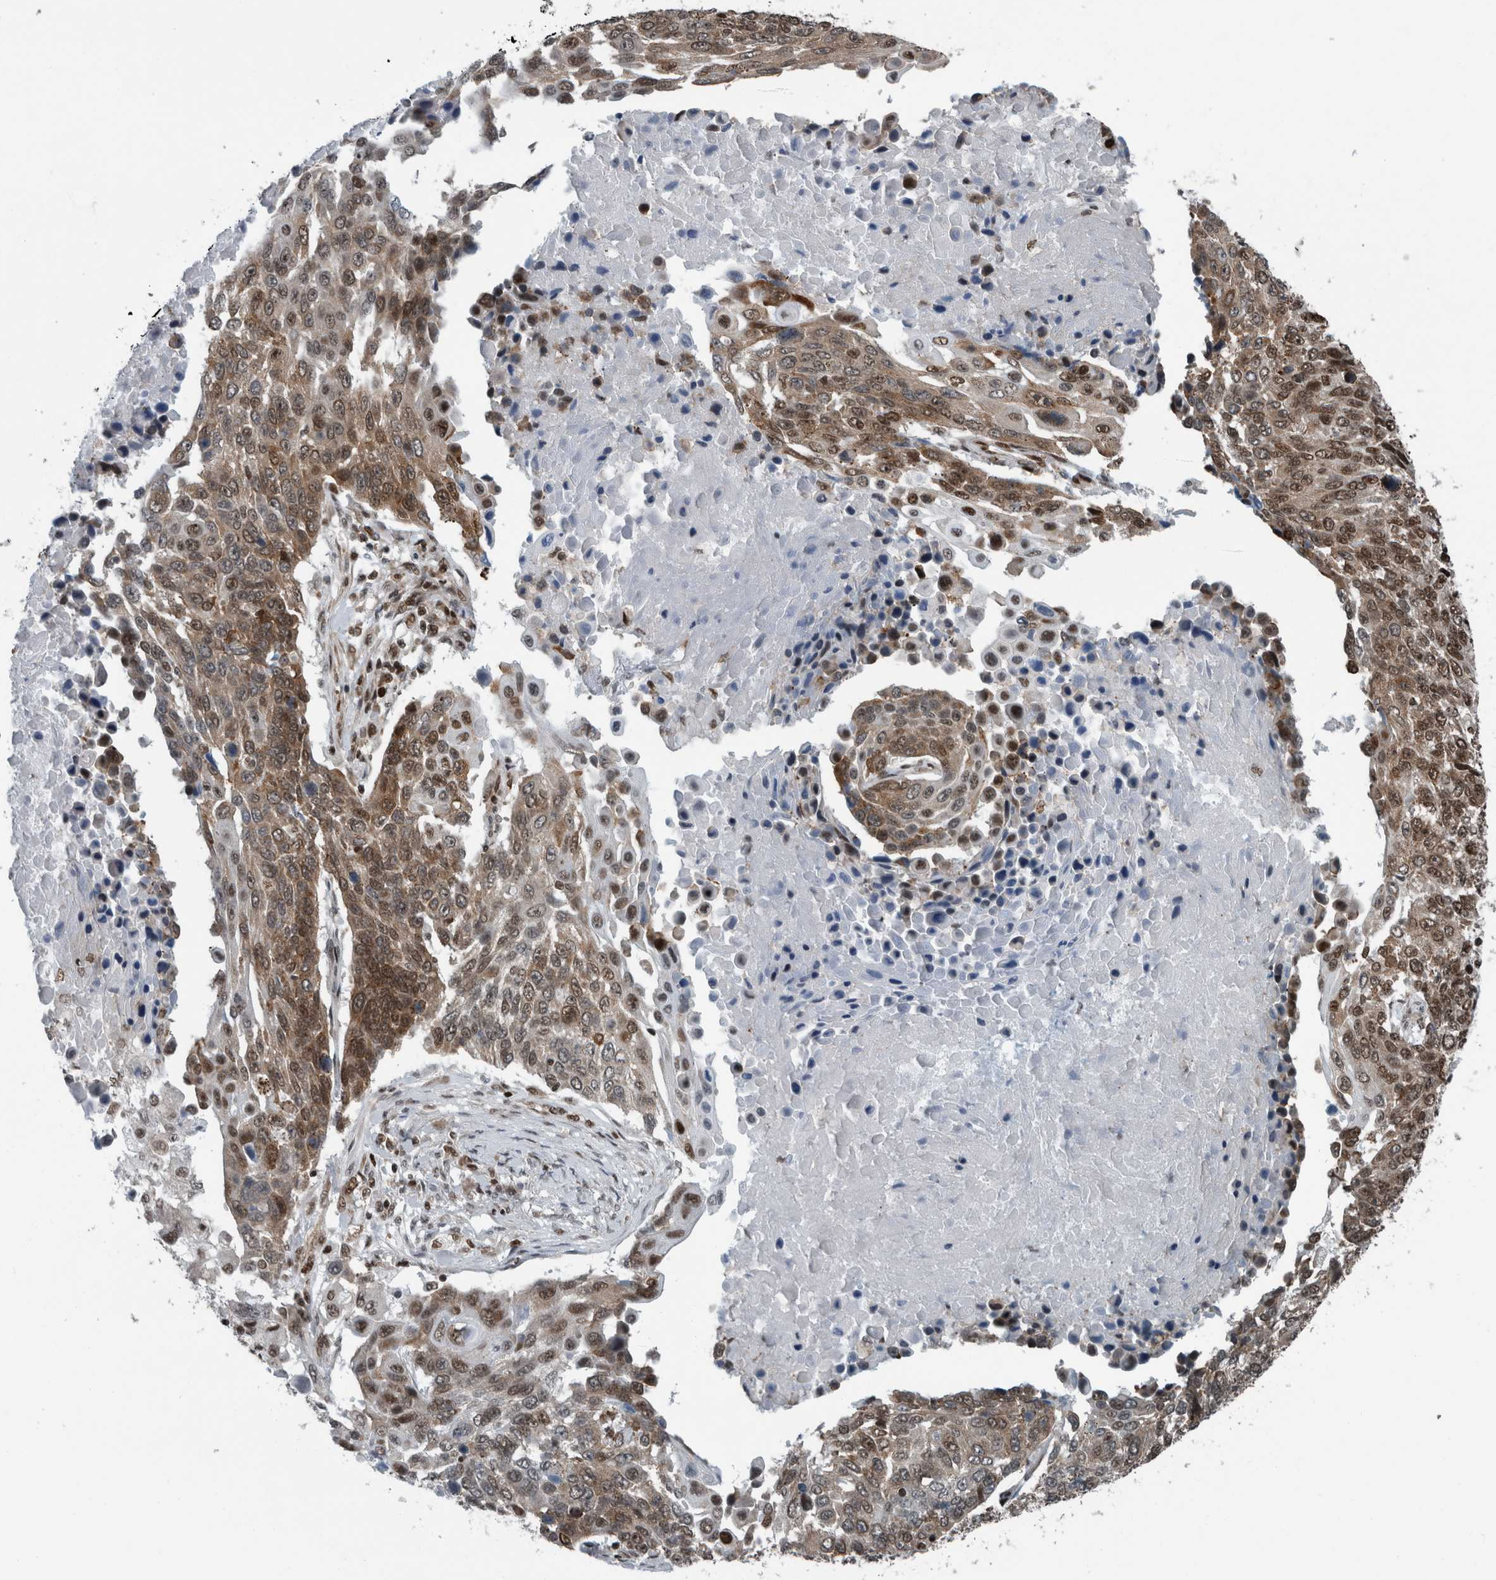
{"staining": {"intensity": "moderate", "quantity": ">75%", "location": "nuclear"}, "tissue": "lung cancer", "cell_type": "Tumor cells", "image_type": "cancer", "snomed": [{"axis": "morphology", "description": "Squamous cell carcinoma, NOS"}, {"axis": "topography", "description": "Lung"}], "caption": "There is medium levels of moderate nuclear staining in tumor cells of lung cancer, as demonstrated by immunohistochemical staining (brown color).", "gene": "DNMT3A", "patient": {"sex": "male", "age": 66}}